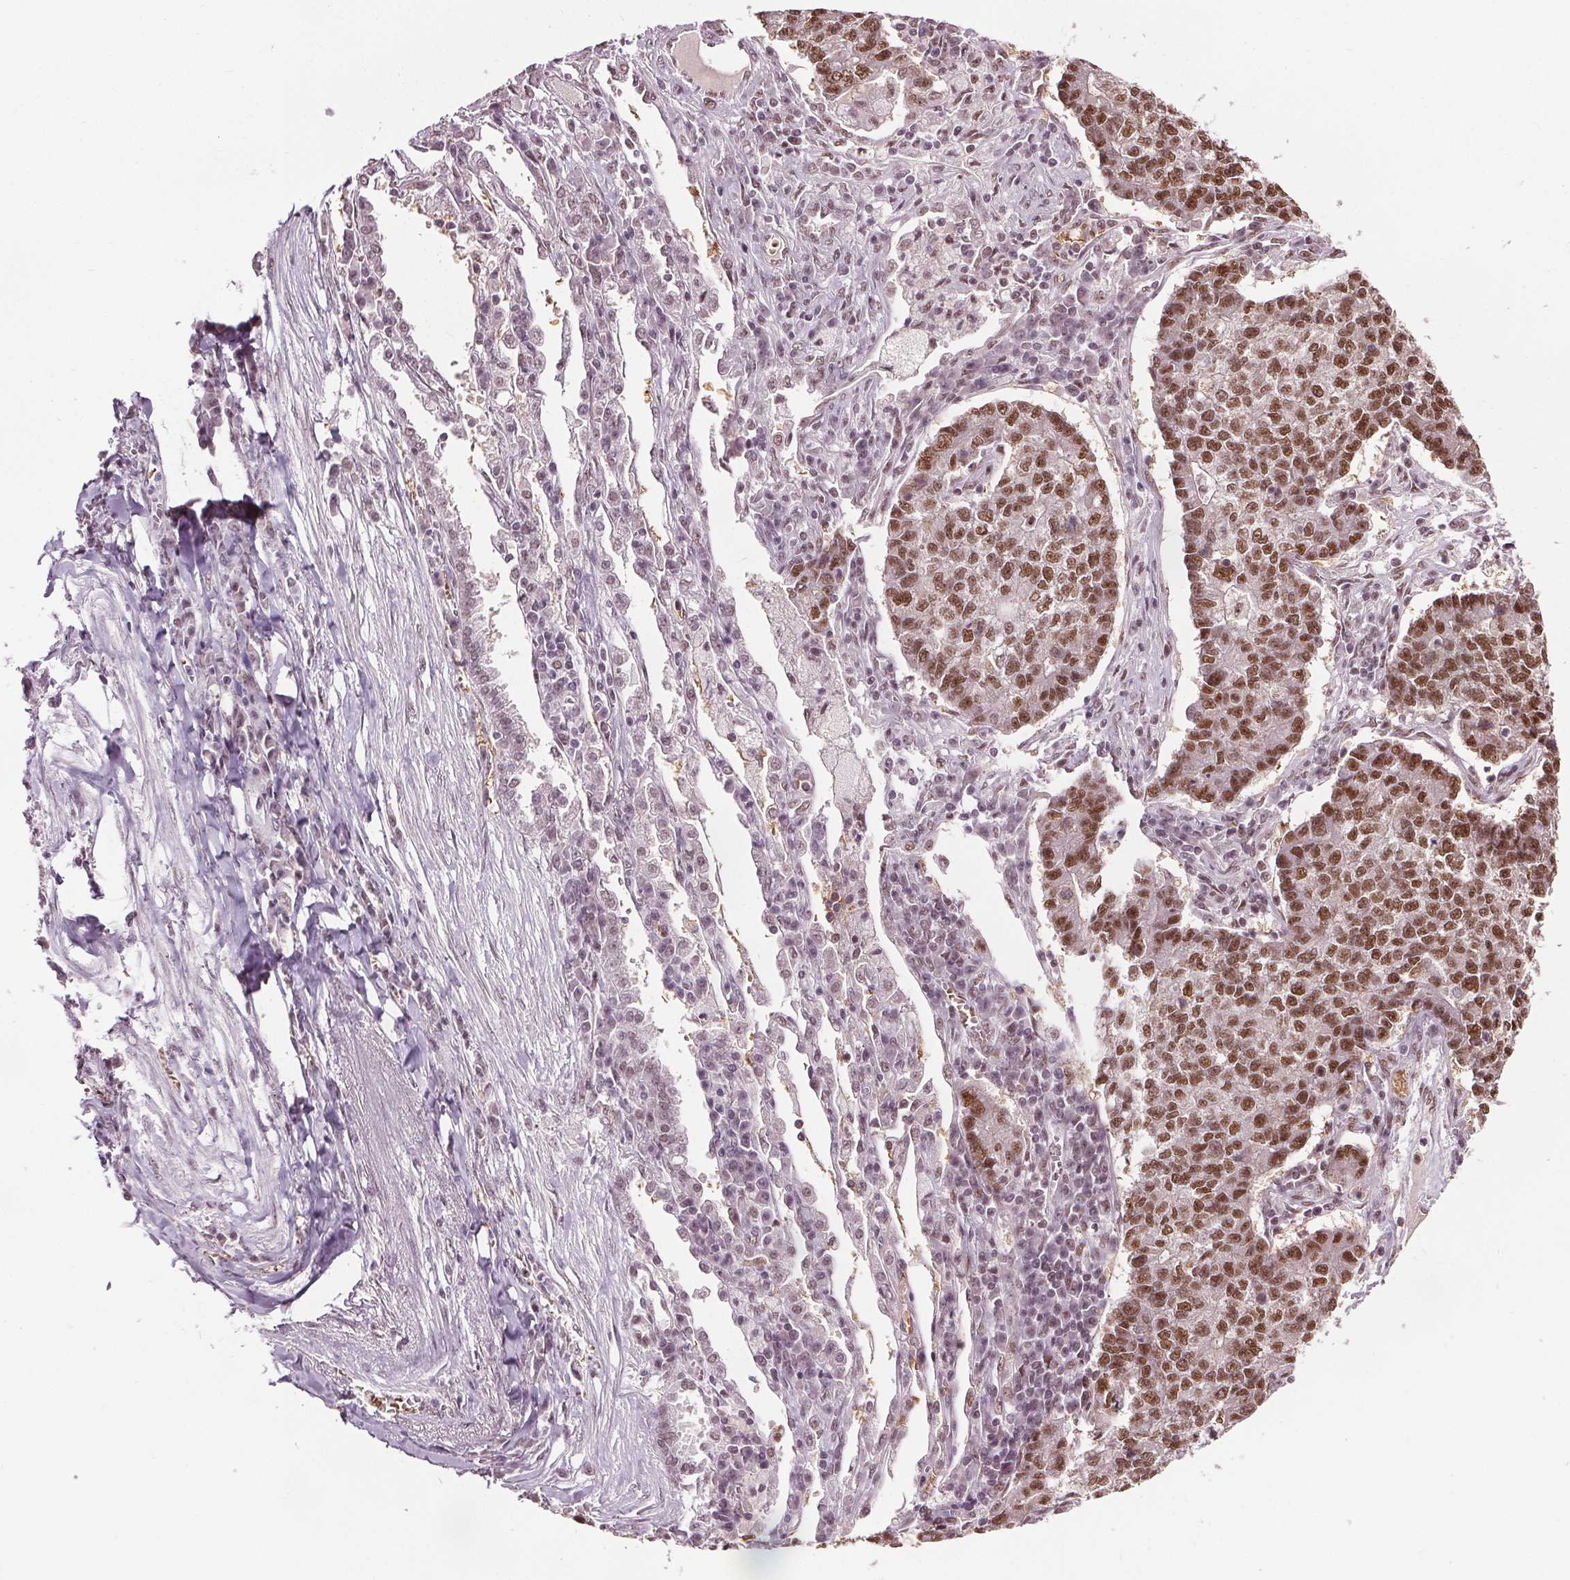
{"staining": {"intensity": "moderate", "quantity": ">75%", "location": "nuclear"}, "tissue": "lung cancer", "cell_type": "Tumor cells", "image_type": "cancer", "snomed": [{"axis": "morphology", "description": "Adenocarcinoma, NOS"}, {"axis": "topography", "description": "Lung"}], "caption": "The immunohistochemical stain labels moderate nuclear positivity in tumor cells of lung adenocarcinoma tissue.", "gene": "IWS1", "patient": {"sex": "male", "age": 57}}